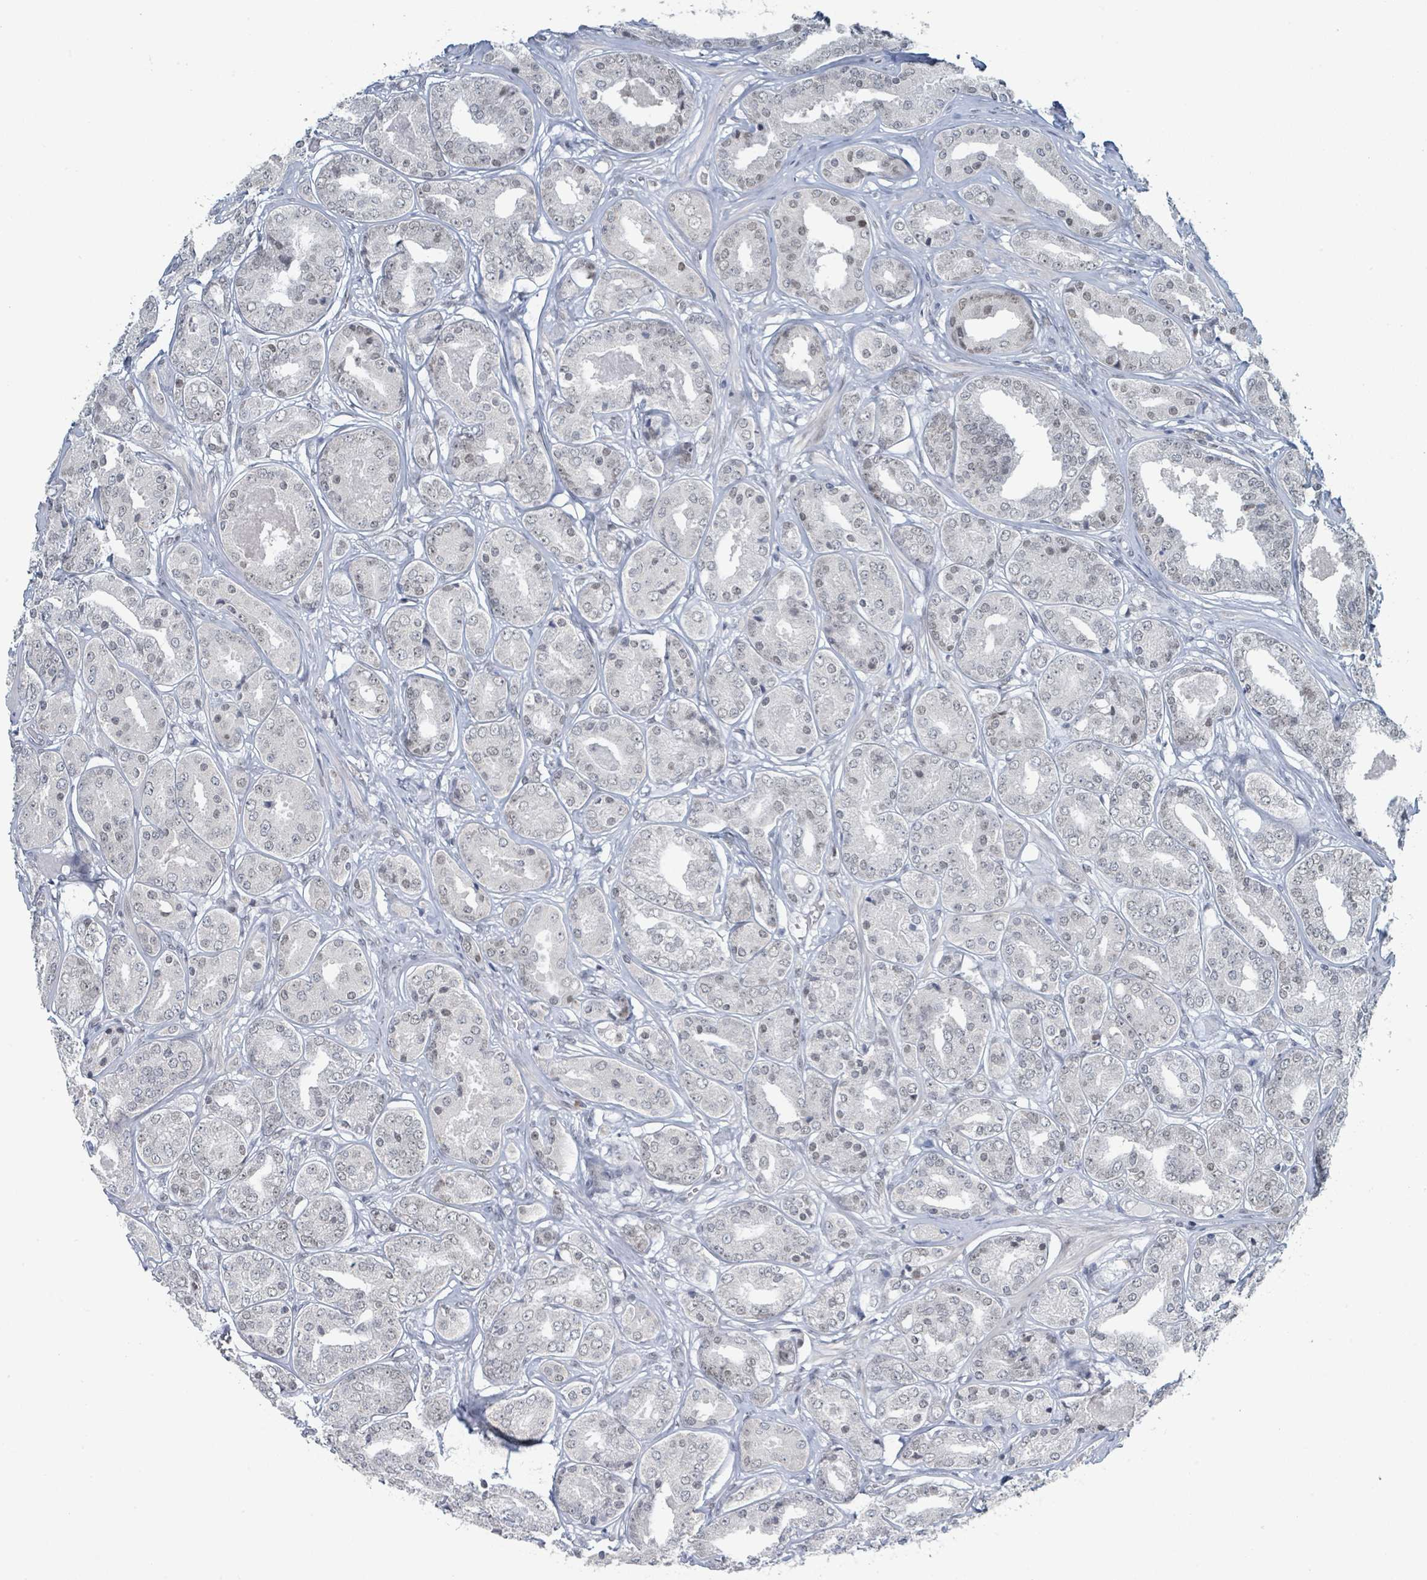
{"staining": {"intensity": "weak", "quantity": "25%-75%", "location": "nuclear"}, "tissue": "prostate cancer", "cell_type": "Tumor cells", "image_type": "cancer", "snomed": [{"axis": "morphology", "description": "Adenocarcinoma, High grade"}, {"axis": "topography", "description": "Prostate"}], "caption": "This image reveals high-grade adenocarcinoma (prostate) stained with immunohistochemistry (IHC) to label a protein in brown. The nuclear of tumor cells show weak positivity for the protein. Nuclei are counter-stained blue.", "gene": "EHMT2", "patient": {"sex": "male", "age": 63}}